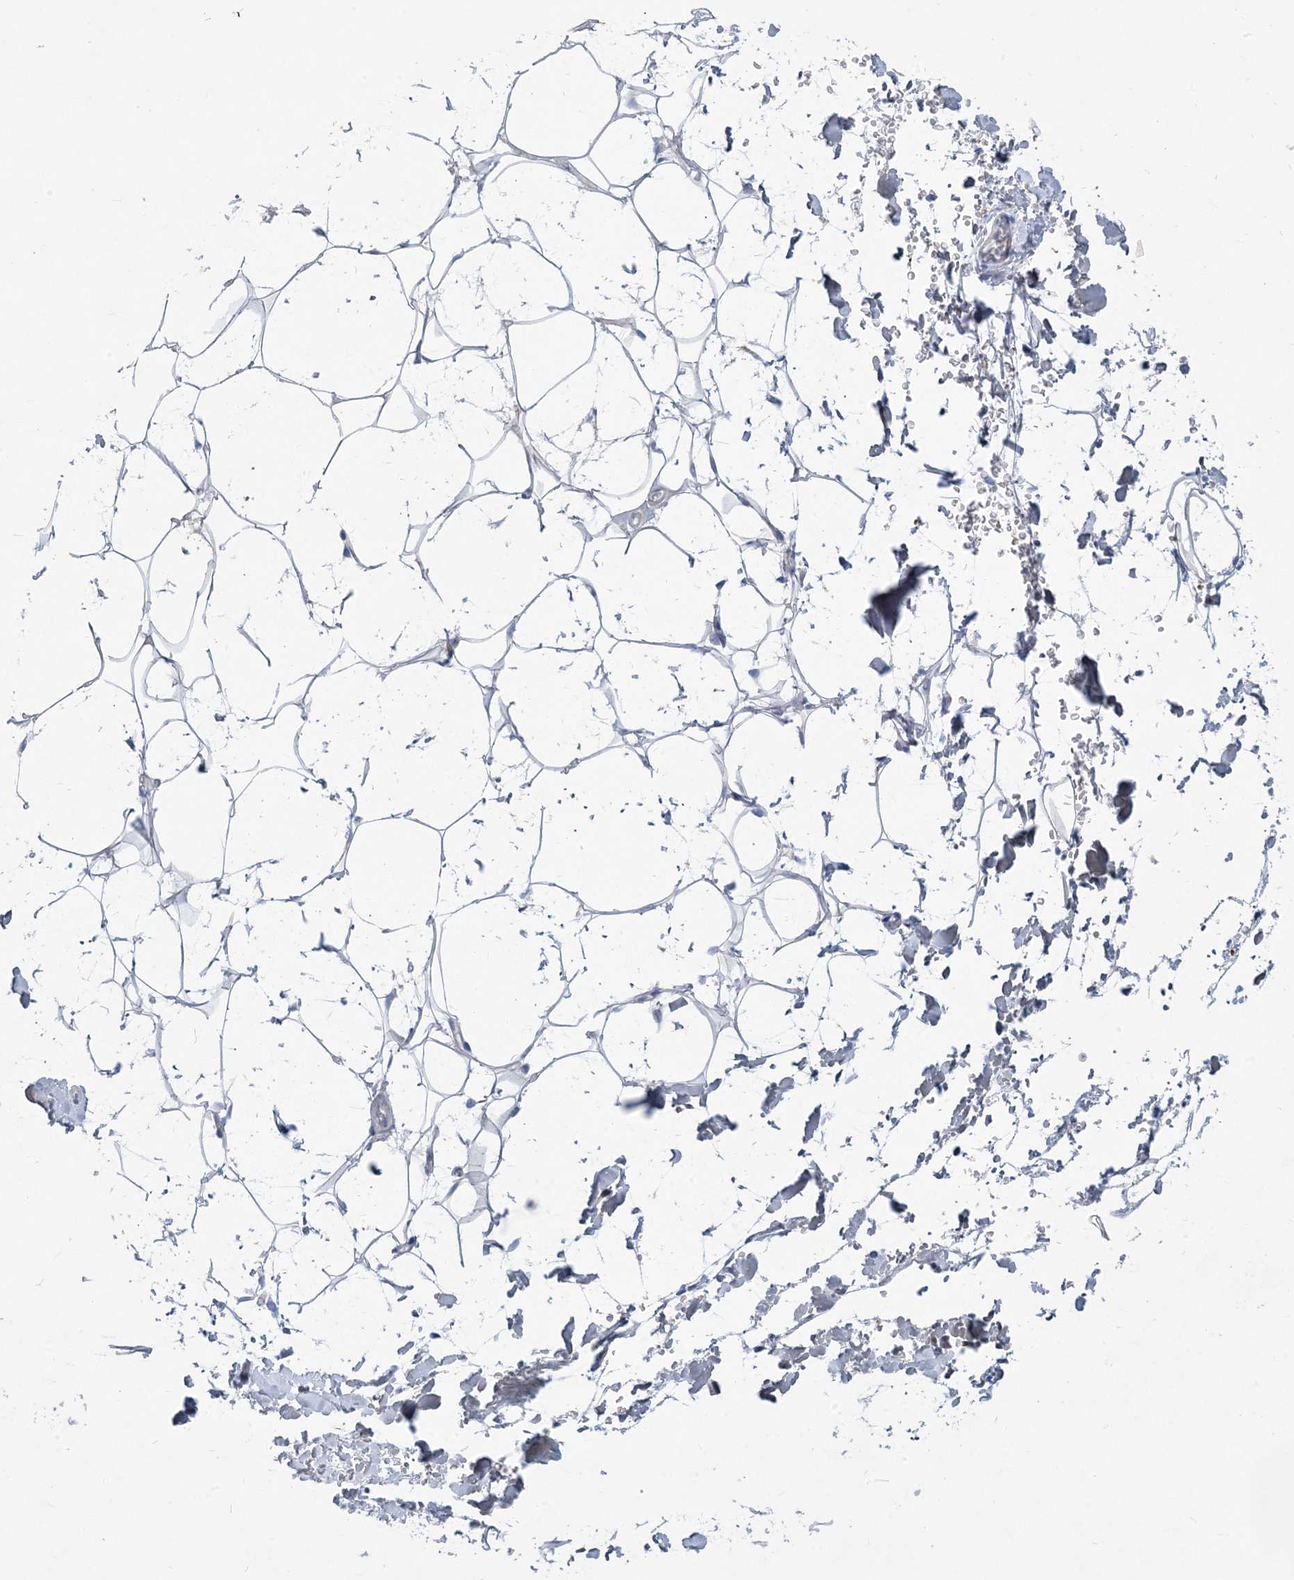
{"staining": {"intensity": "negative", "quantity": "none", "location": "none"}, "tissue": "adipose tissue", "cell_type": "Adipocytes", "image_type": "normal", "snomed": [{"axis": "morphology", "description": "Normal tissue, NOS"}, {"axis": "topography", "description": "Breast"}], "caption": "This photomicrograph is of normal adipose tissue stained with immunohistochemistry (IHC) to label a protein in brown with the nuclei are counter-stained blue. There is no positivity in adipocytes.", "gene": "MOXD1", "patient": {"sex": "female", "age": 26}}